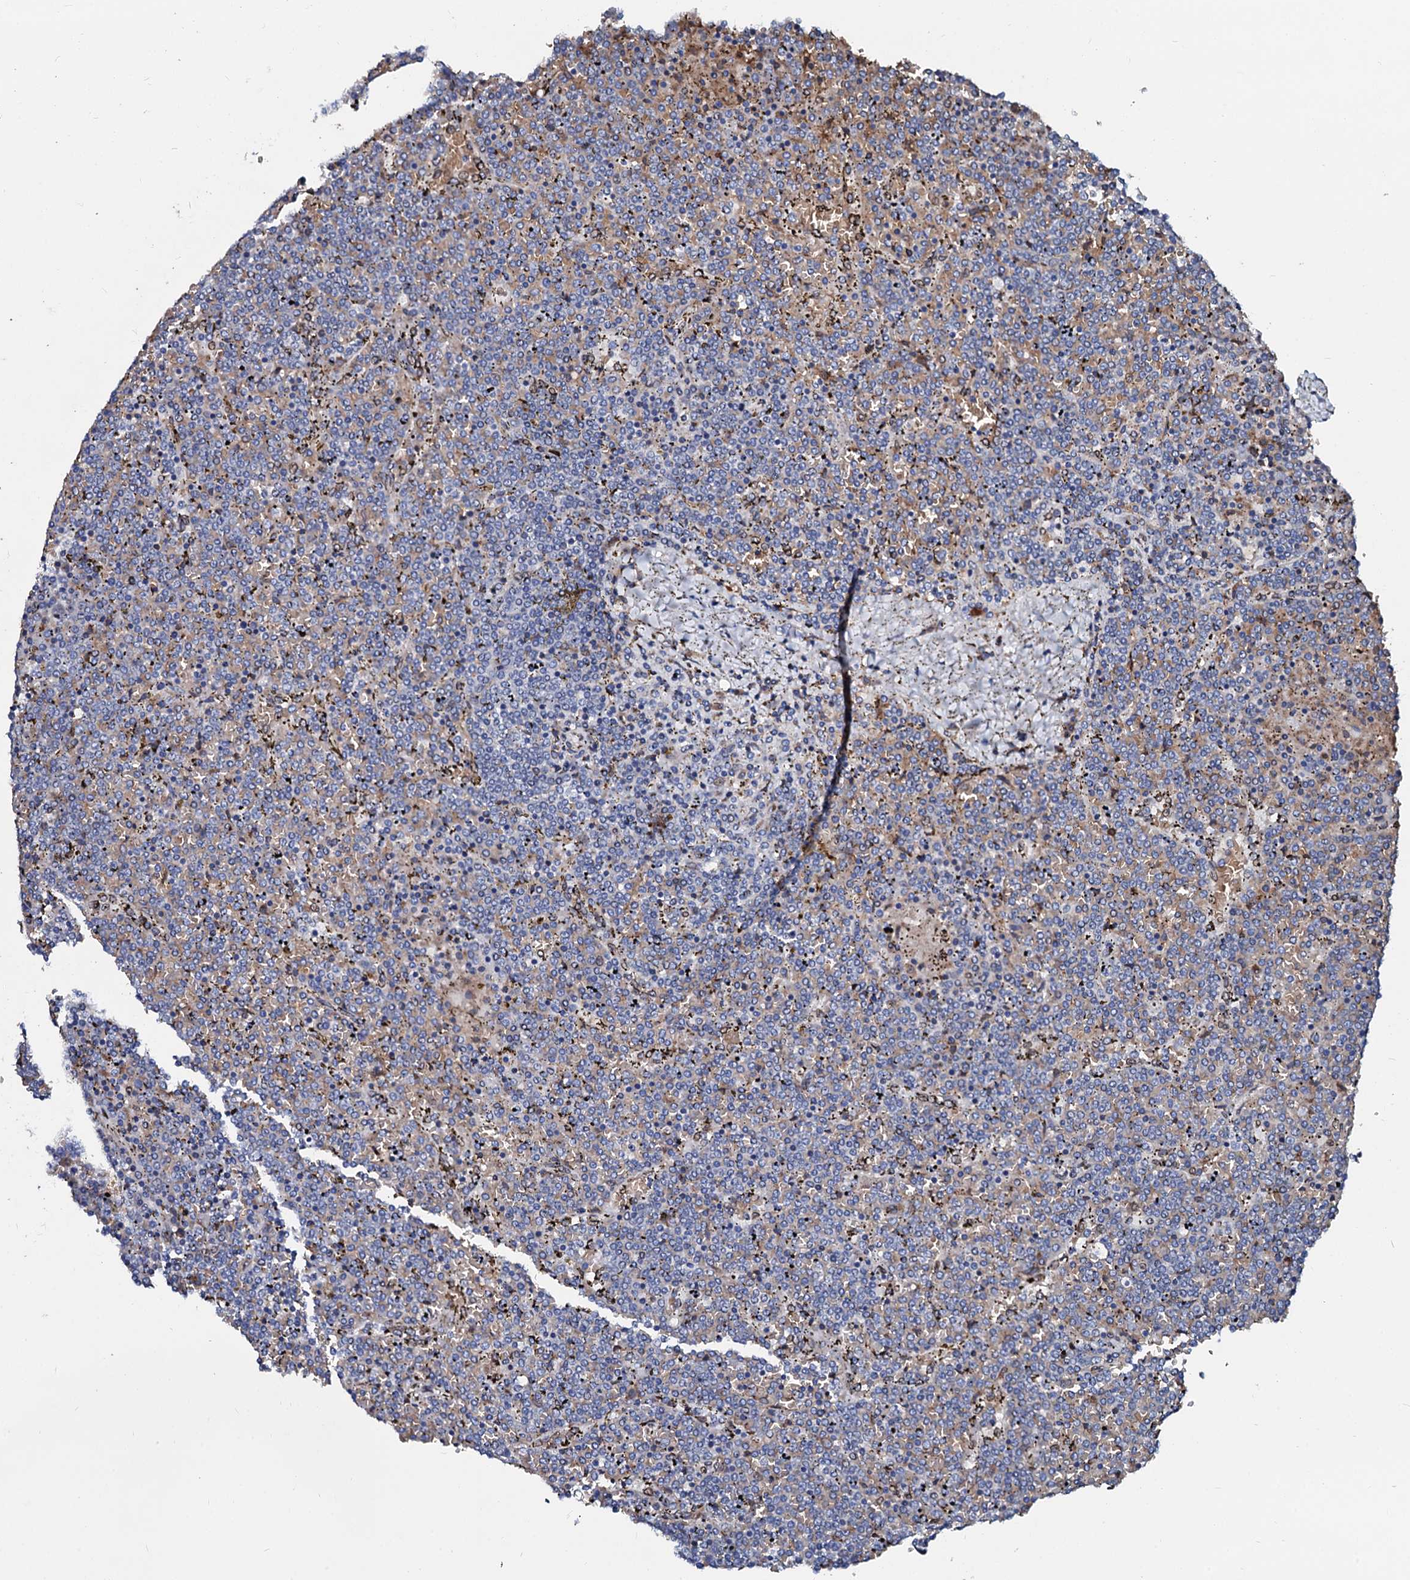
{"staining": {"intensity": "negative", "quantity": "none", "location": "none"}, "tissue": "lymphoma", "cell_type": "Tumor cells", "image_type": "cancer", "snomed": [{"axis": "morphology", "description": "Malignant lymphoma, non-Hodgkin's type, Low grade"}, {"axis": "topography", "description": "Spleen"}], "caption": "This is a photomicrograph of immunohistochemistry staining of lymphoma, which shows no expression in tumor cells.", "gene": "NRP2", "patient": {"sex": "female", "age": 19}}